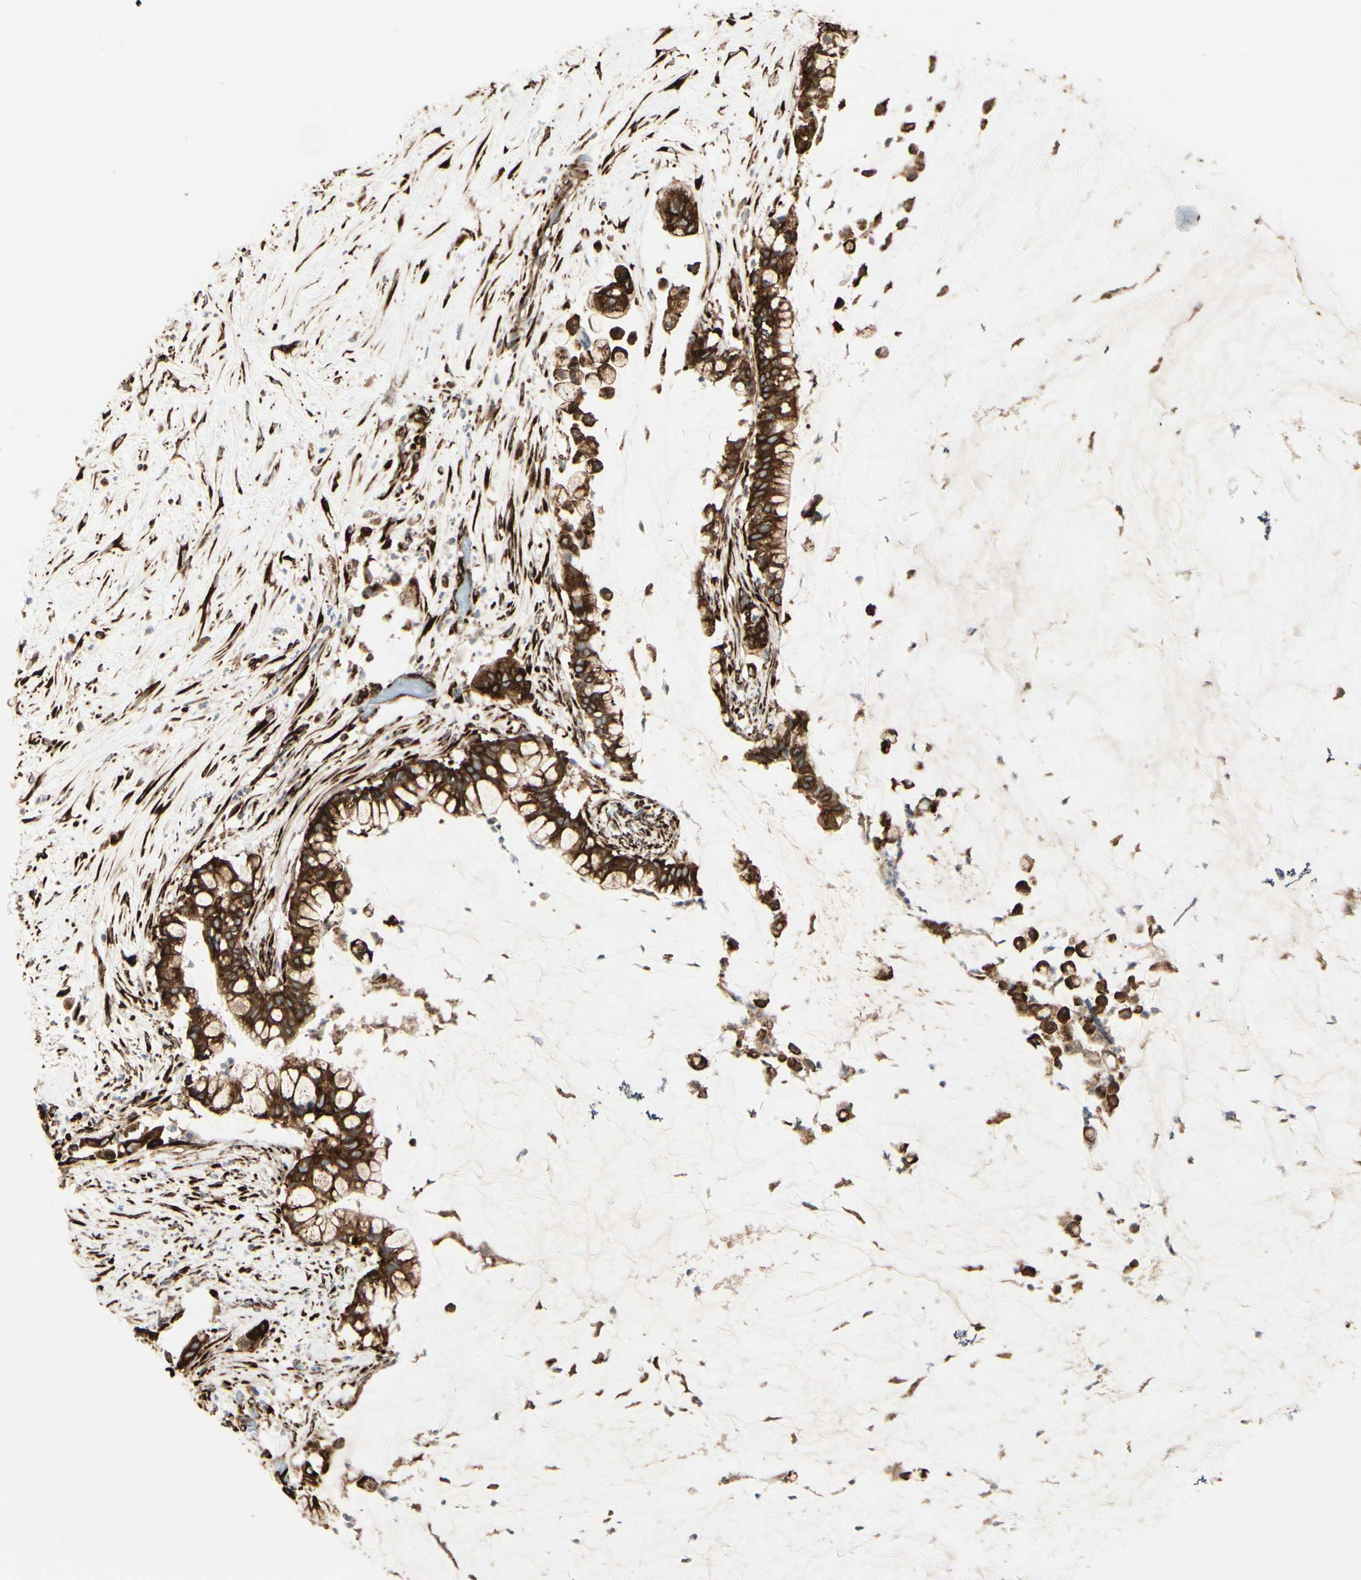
{"staining": {"intensity": "strong", "quantity": ">75%", "location": "cytoplasmic/membranous"}, "tissue": "pancreatic cancer", "cell_type": "Tumor cells", "image_type": "cancer", "snomed": [{"axis": "morphology", "description": "Adenocarcinoma, NOS"}, {"axis": "topography", "description": "Pancreas"}], "caption": "A high-resolution micrograph shows immunohistochemistry staining of pancreatic cancer (adenocarcinoma), which reveals strong cytoplasmic/membranous expression in about >75% of tumor cells.", "gene": "RRBP1", "patient": {"sex": "male", "age": 41}}